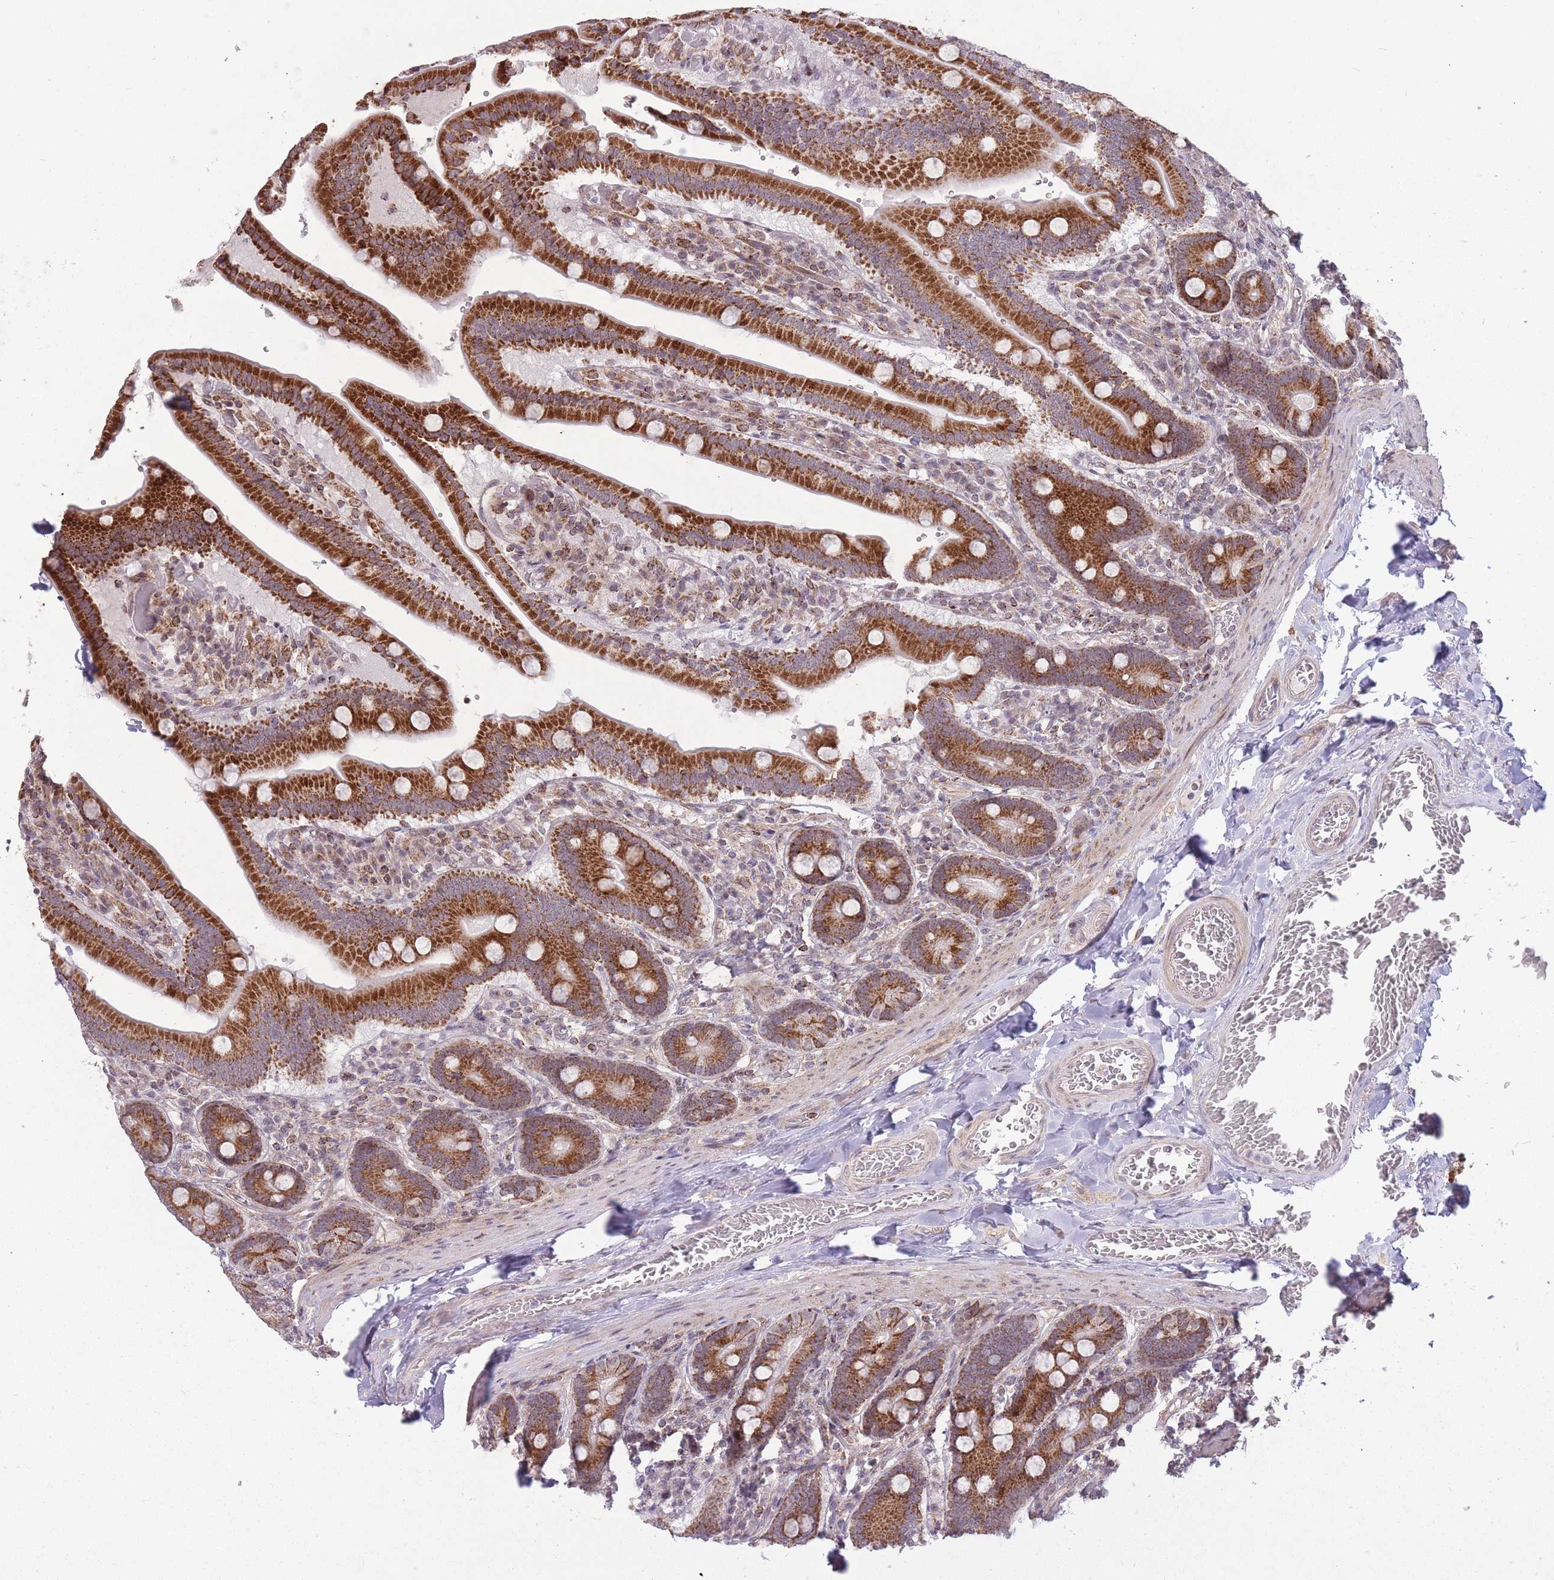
{"staining": {"intensity": "strong", "quantity": ">75%", "location": "cytoplasmic/membranous"}, "tissue": "duodenum", "cell_type": "Glandular cells", "image_type": "normal", "snomed": [{"axis": "morphology", "description": "Normal tissue, NOS"}, {"axis": "topography", "description": "Duodenum"}], "caption": "Immunohistochemistry (IHC) photomicrograph of unremarkable duodenum: human duodenum stained using immunohistochemistry (IHC) shows high levels of strong protein expression localized specifically in the cytoplasmic/membranous of glandular cells, appearing as a cytoplasmic/membranous brown color.", "gene": "DPYSL4", "patient": {"sex": "female", "age": 62}}